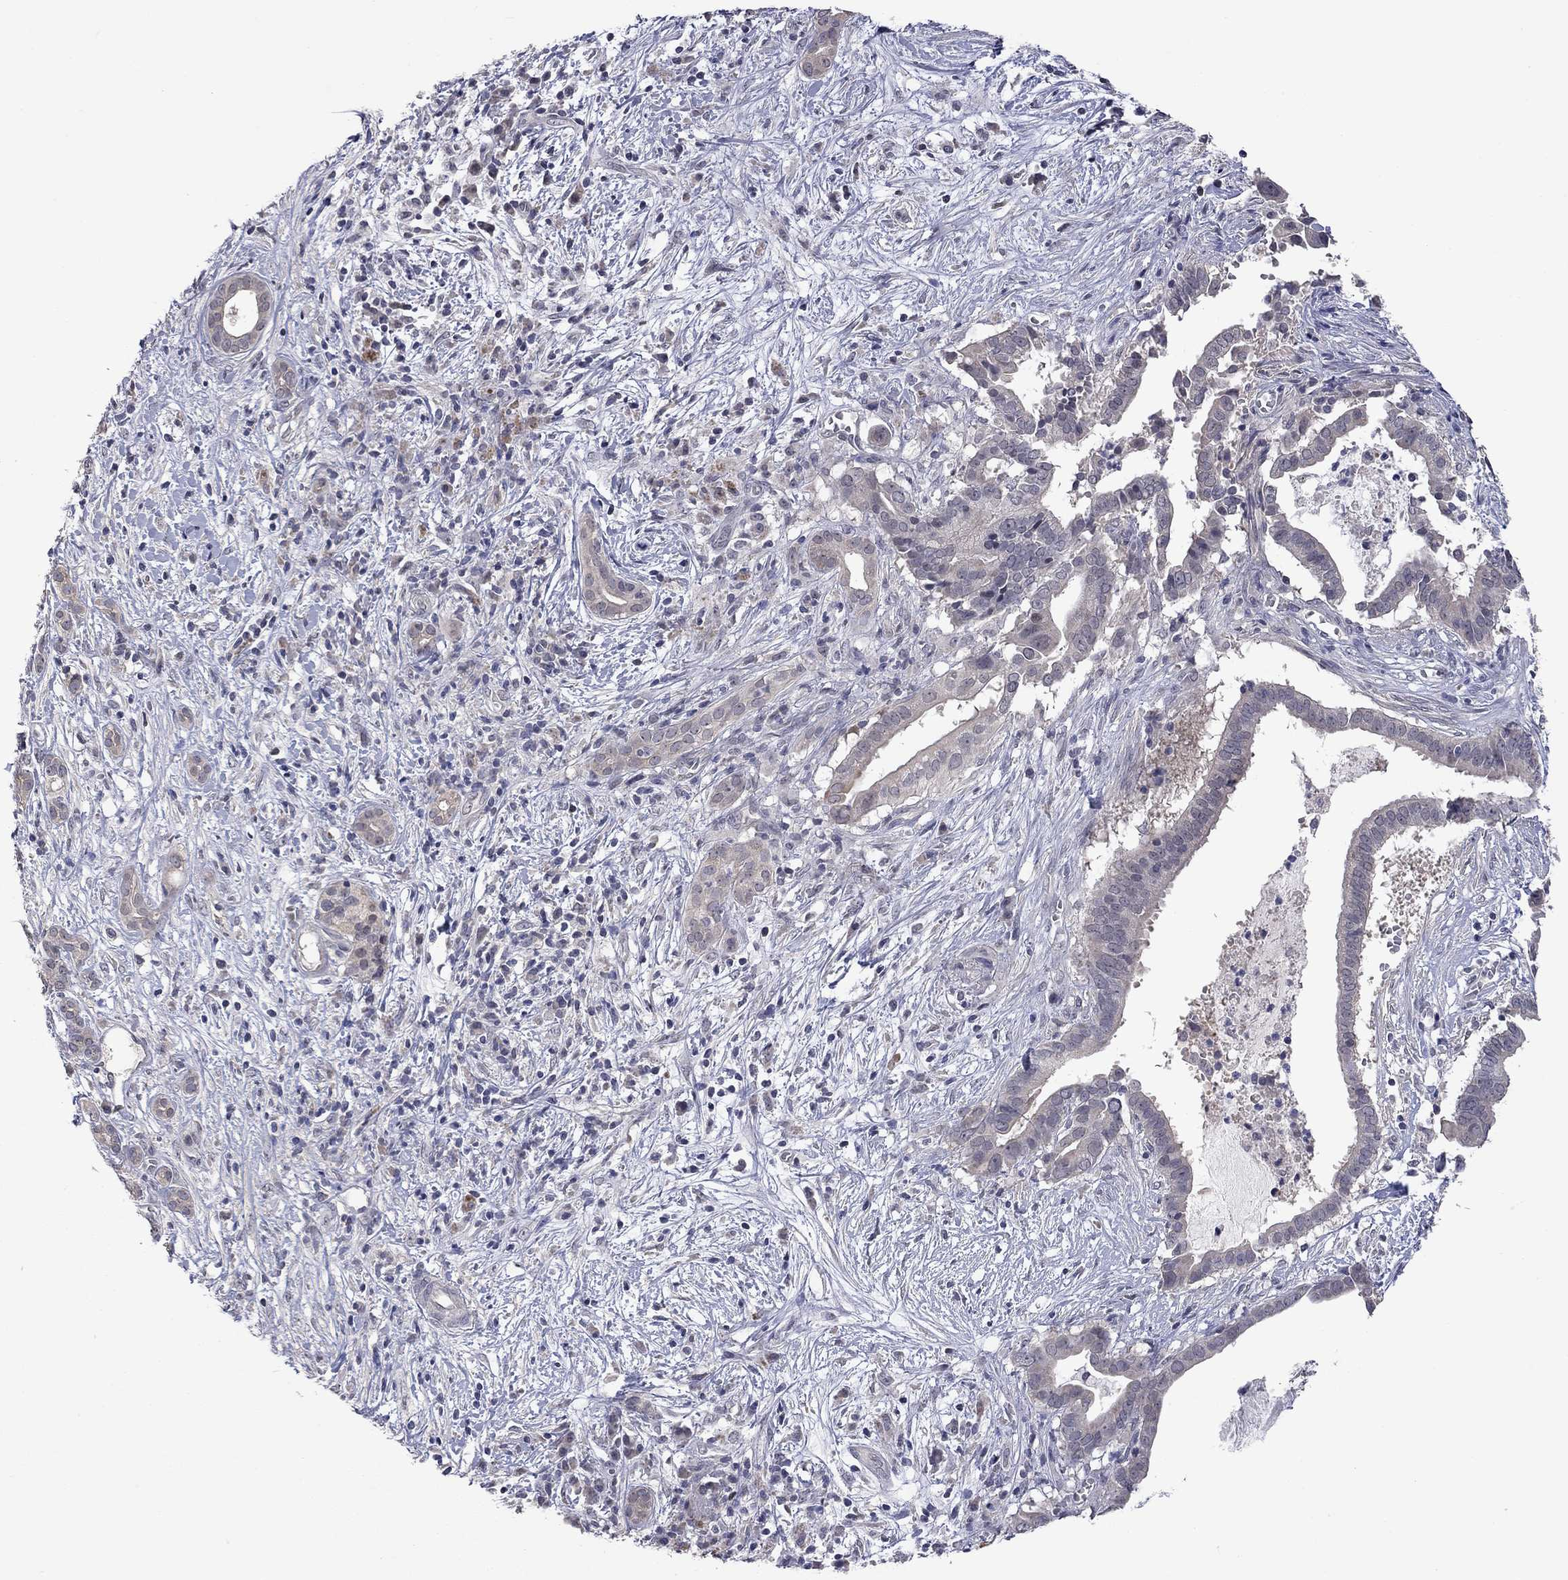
{"staining": {"intensity": "negative", "quantity": "none", "location": "none"}, "tissue": "pancreatic cancer", "cell_type": "Tumor cells", "image_type": "cancer", "snomed": [{"axis": "morphology", "description": "Adenocarcinoma, NOS"}, {"axis": "topography", "description": "Pancreas"}], "caption": "Tumor cells show no significant positivity in pancreatic adenocarcinoma. (DAB immunohistochemistry (IHC) visualized using brightfield microscopy, high magnification).", "gene": "FABP12", "patient": {"sex": "male", "age": 61}}